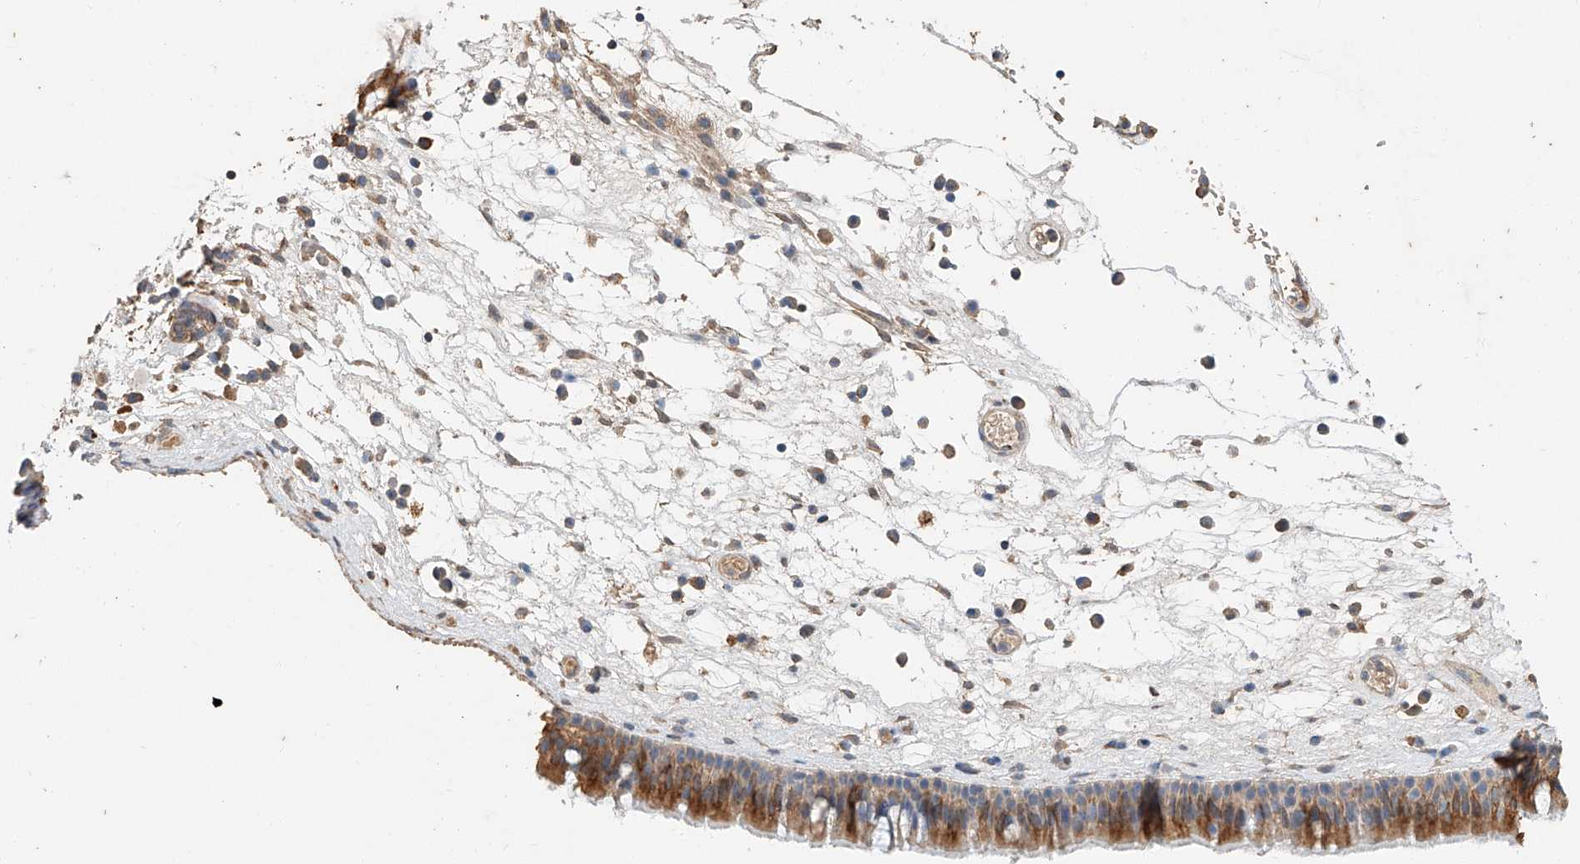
{"staining": {"intensity": "moderate", "quantity": ">75%", "location": "cytoplasmic/membranous"}, "tissue": "nasopharynx", "cell_type": "Respiratory epithelial cells", "image_type": "normal", "snomed": [{"axis": "morphology", "description": "Normal tissue, NOS"}, {"axis": "morphology", "description": "Inflammation, NOS"}, {"axis": "morphology", "description": "Malignant melanoma, Metastatic site"}, {"axis": "topography", "description": "Nasopharynx"}], "caption": "Respiratory epithelial cells demonstrate moderate cytoplasmic/membranous staining in about >75% of cells in unremarkable nasopharynx. (Brightfield microscopy of DAB IHC at high magnification).", "gene": "CERS4", "patient": {"sex": "male", "age": 70}}